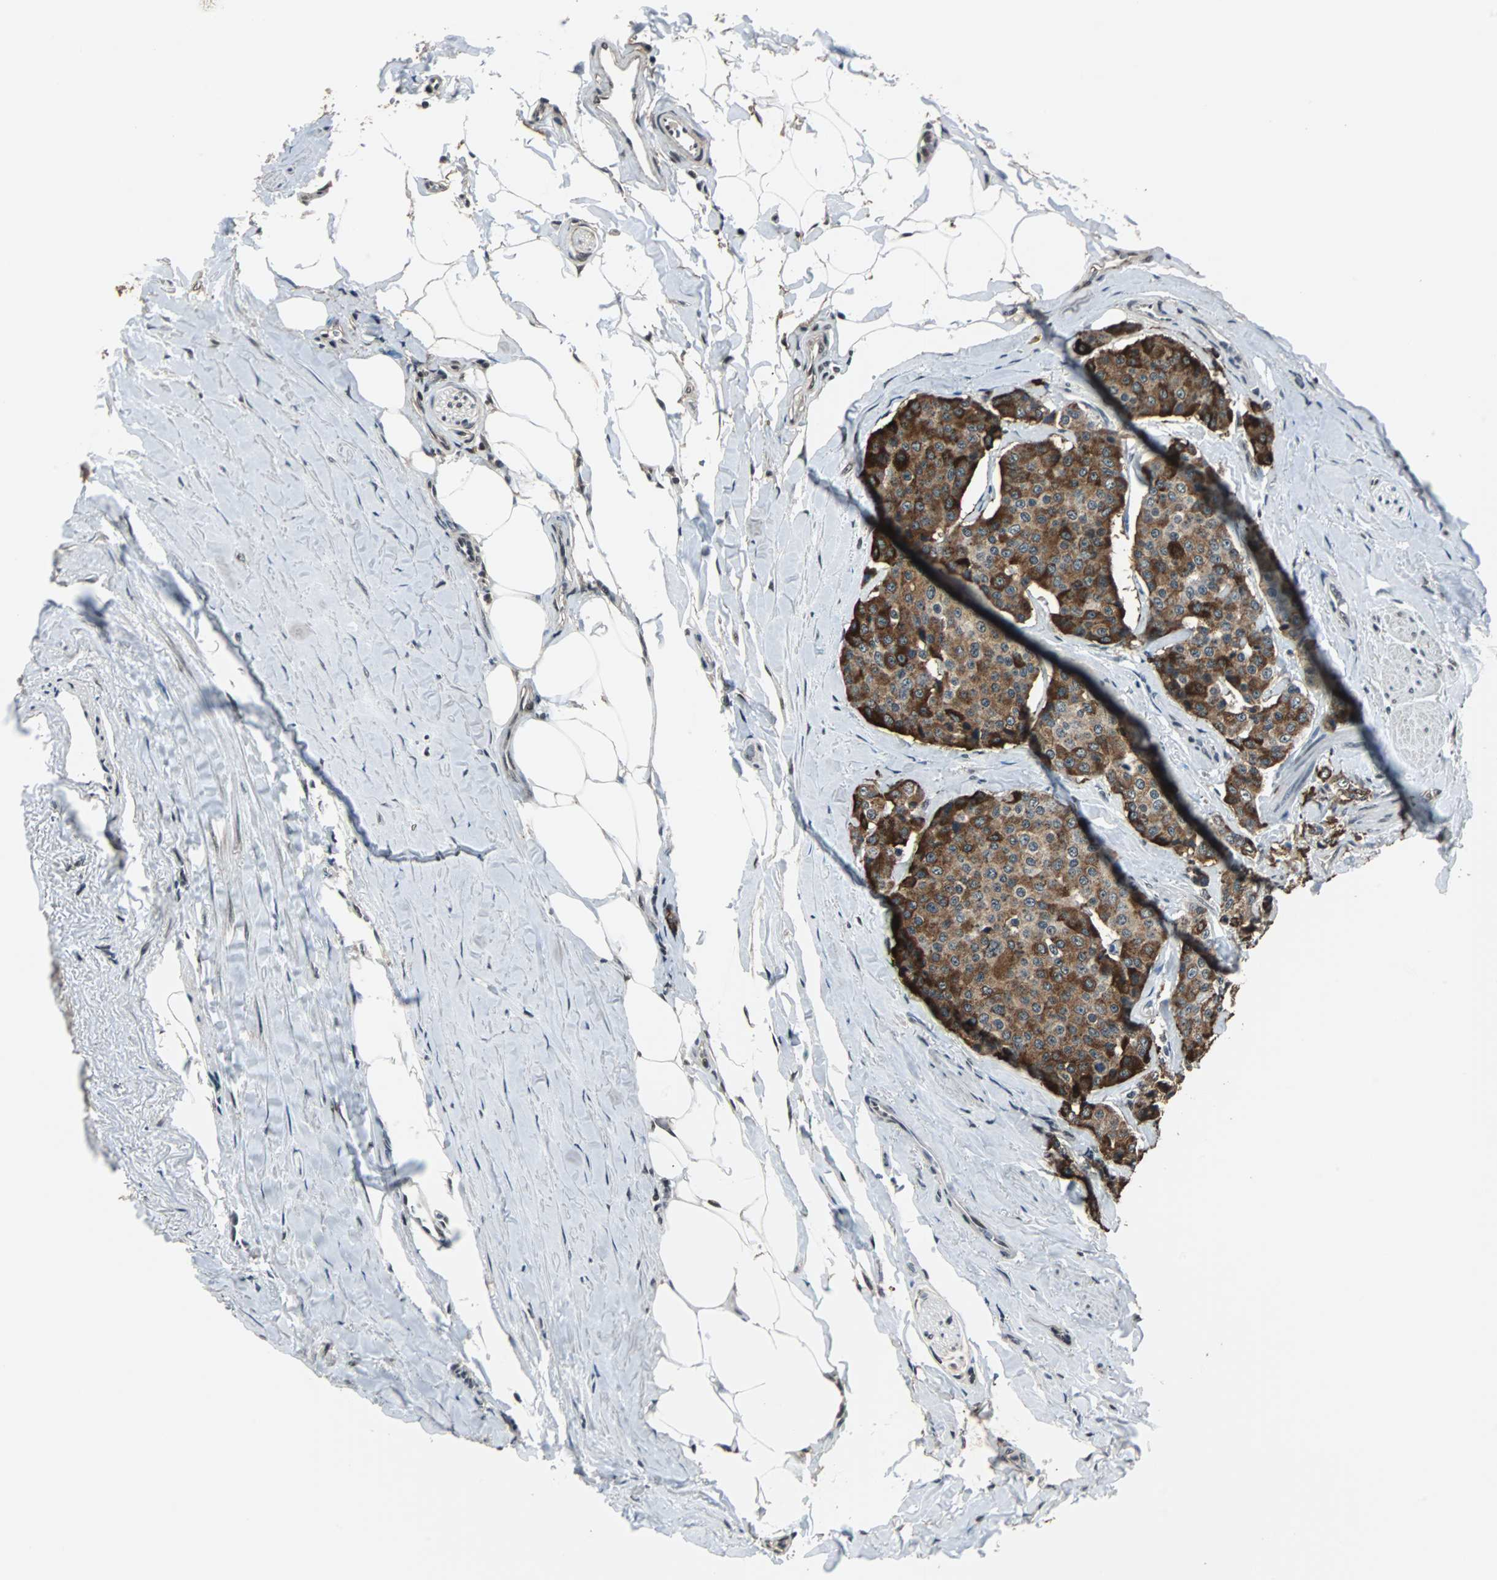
{"staining": {"intensity": "strong", "quantity": ">75%", "location": "cytoplasmic/membranous"}, "tissue": "carcinoid", "cell_type": "Tumor cells", "image_type": "cancer", "snomed": [{"axis": "morphology", "description": "Carcinoid, malignant, NOS"}, {"axis": "topography", "description": "Colon"}], "caption": "IHC of human carcinoid (malignant) shows high levels of strong cytoplasmic/membranous staining in approximately >75% of tumor cells.", "gene": "MKX", "patient": {"sex": "female", "age": 61}}